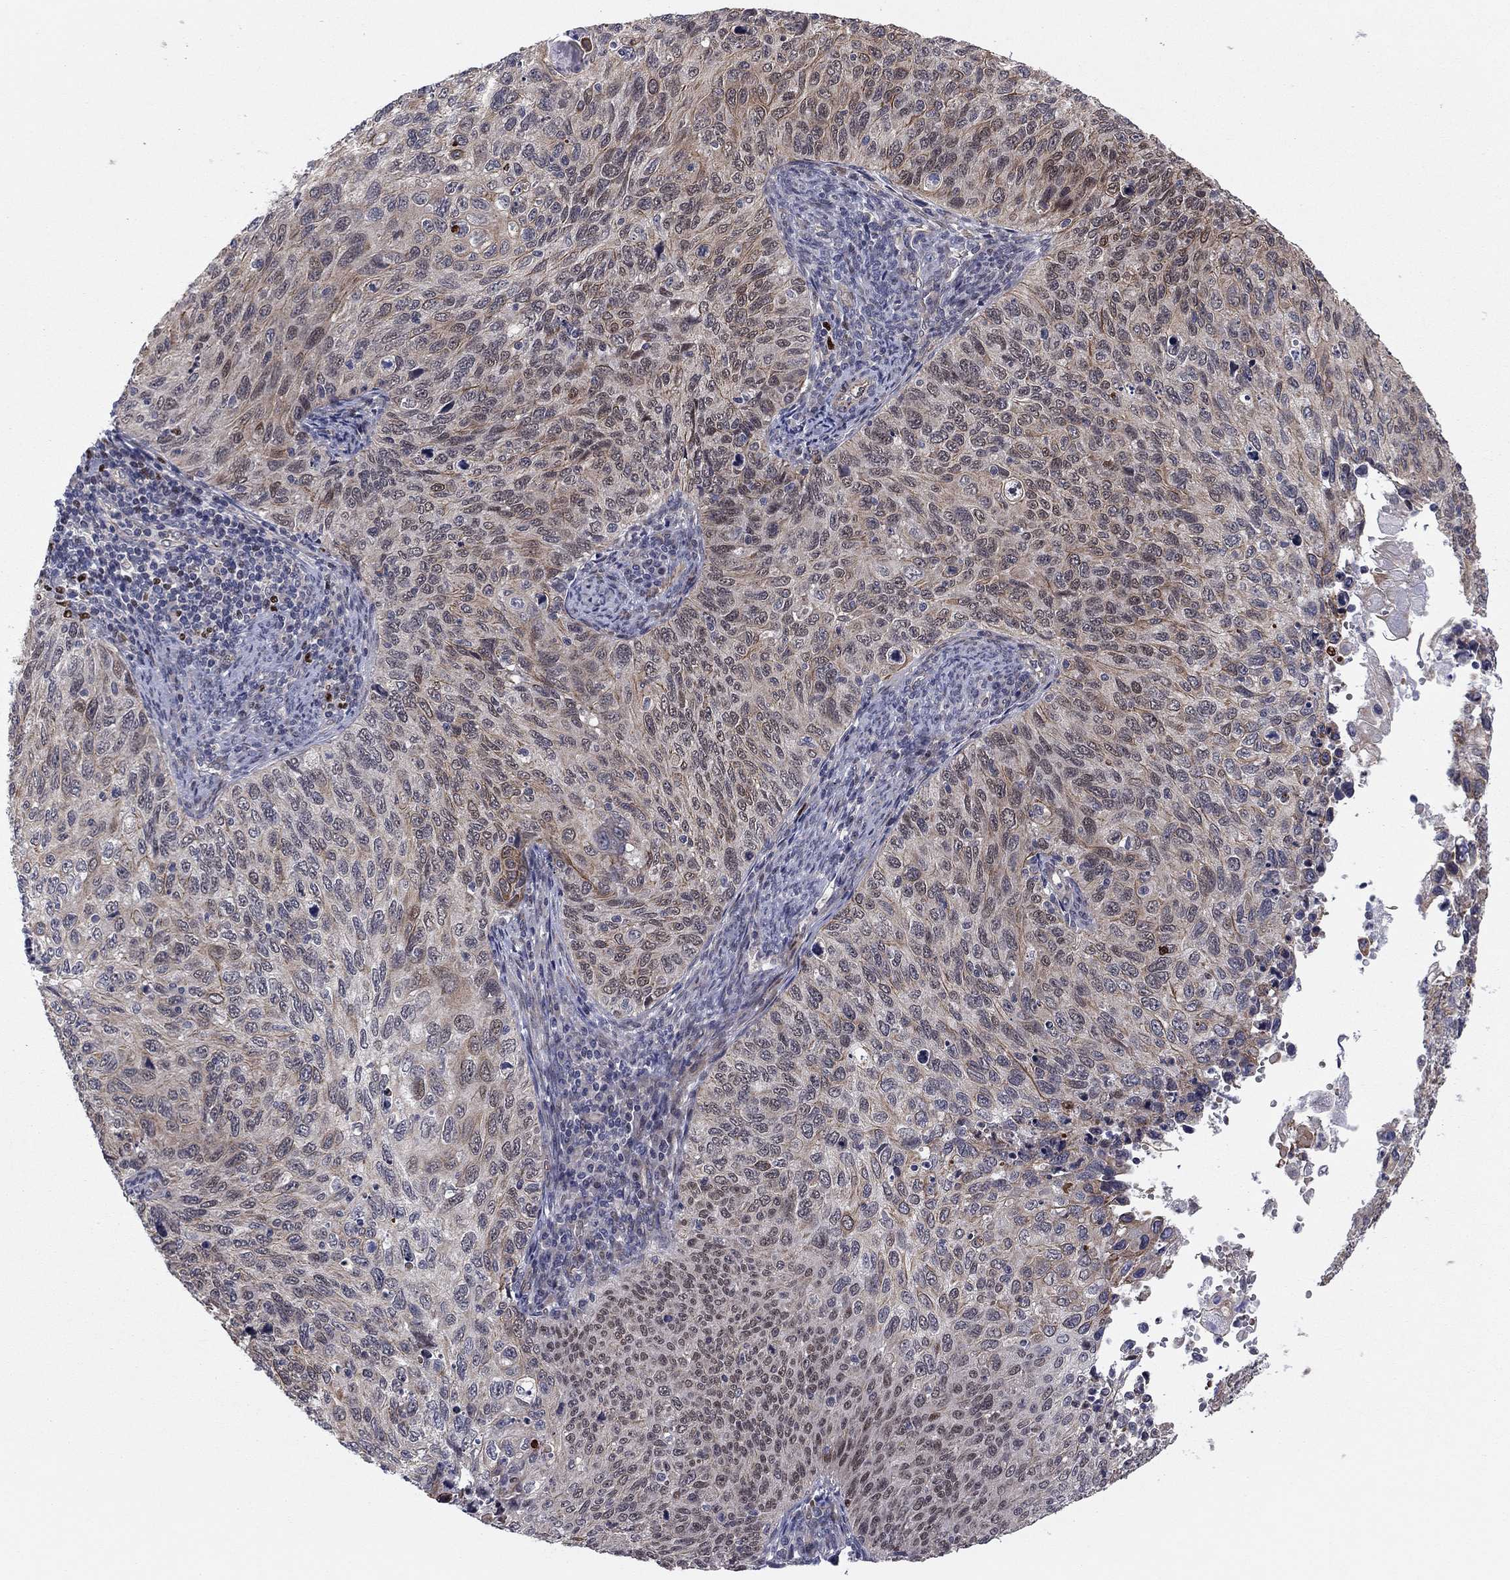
{"staining": {"intensity": "weak", "quantity": "25%-75%", "location": "cytoplasmic/membranous,nuclear"}, "tissue": "cervical cancer", "cell_type": "Tumor cells", "image_type": "cancer", "snomed": [{"axis": "morphology", "description": "Squamous cell carcinoma, NOS"}, {"axis": "topography", "description": "Cervix"}], "caption": "Cervical cancer stained with immunohistochemistry (IHC) exhibits weak cytoplasmic/membranous and nuclear positivity in approximately 25%-75% of tumor cells.", "gene": "BCL11A", "patient": {"sex": "female", "age": 70}}